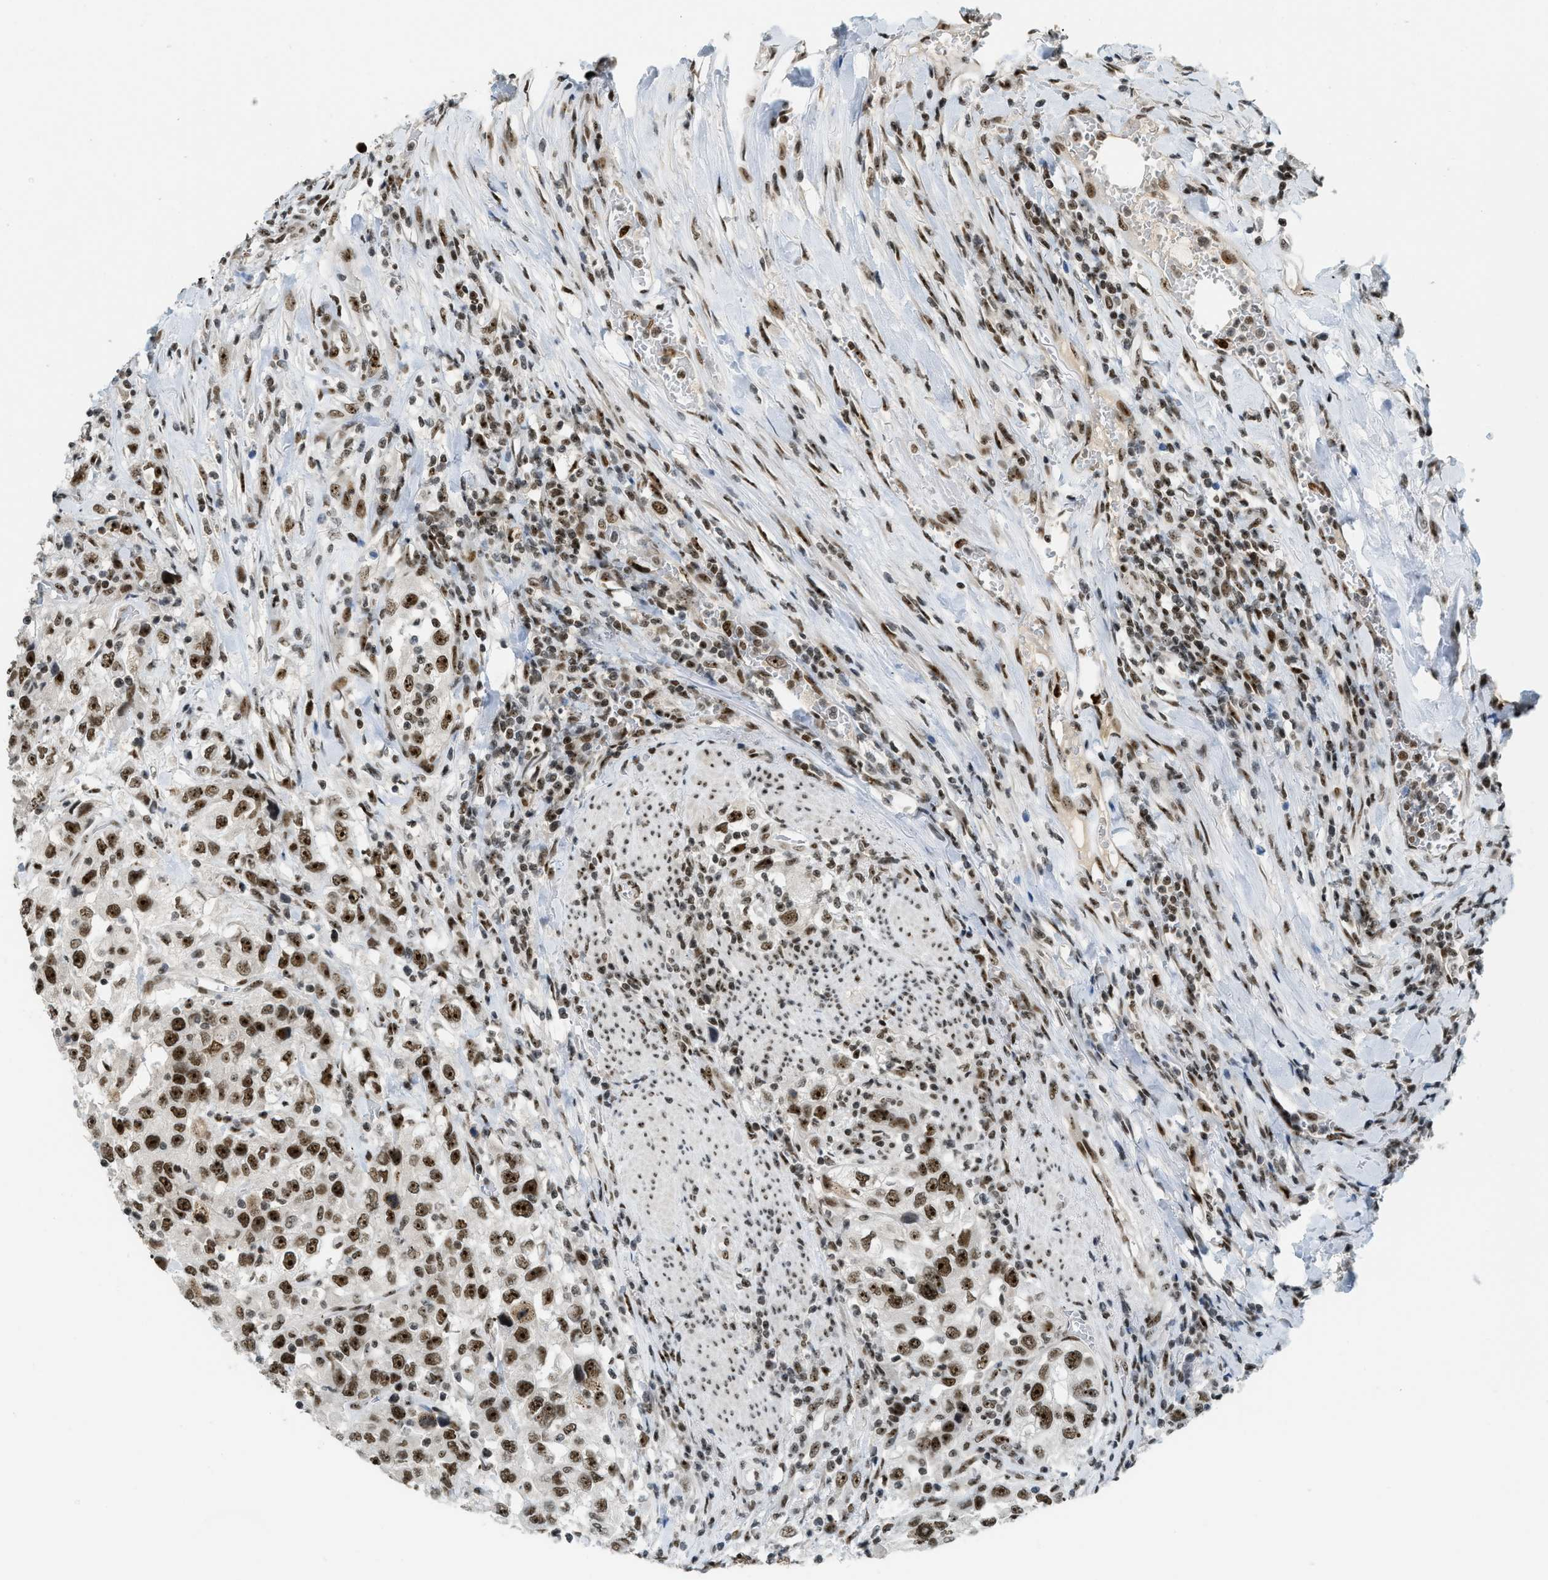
{"staining": {"intensity": "strong", "quantity": ">75%", "location": "nuclear"}, "tissue": "urothelial cancer", "cell_type": "Tumor cells", "image_type": "cancer", "snomed": [{"axis": "morphology", "description": "Urothelial carcinoma, High grade"}, {"axis": "topography", "description": "Urinary bladder"}], "caption": "This histopathology image shows urothelial cancer stained with IHC to label a protein in brown. The nuclear of tumor cells show strong positivity for the protein. Nuclei are counter-stained blue.", "gene": "URB1", "patient": {"sex": "female", "age": 80}}